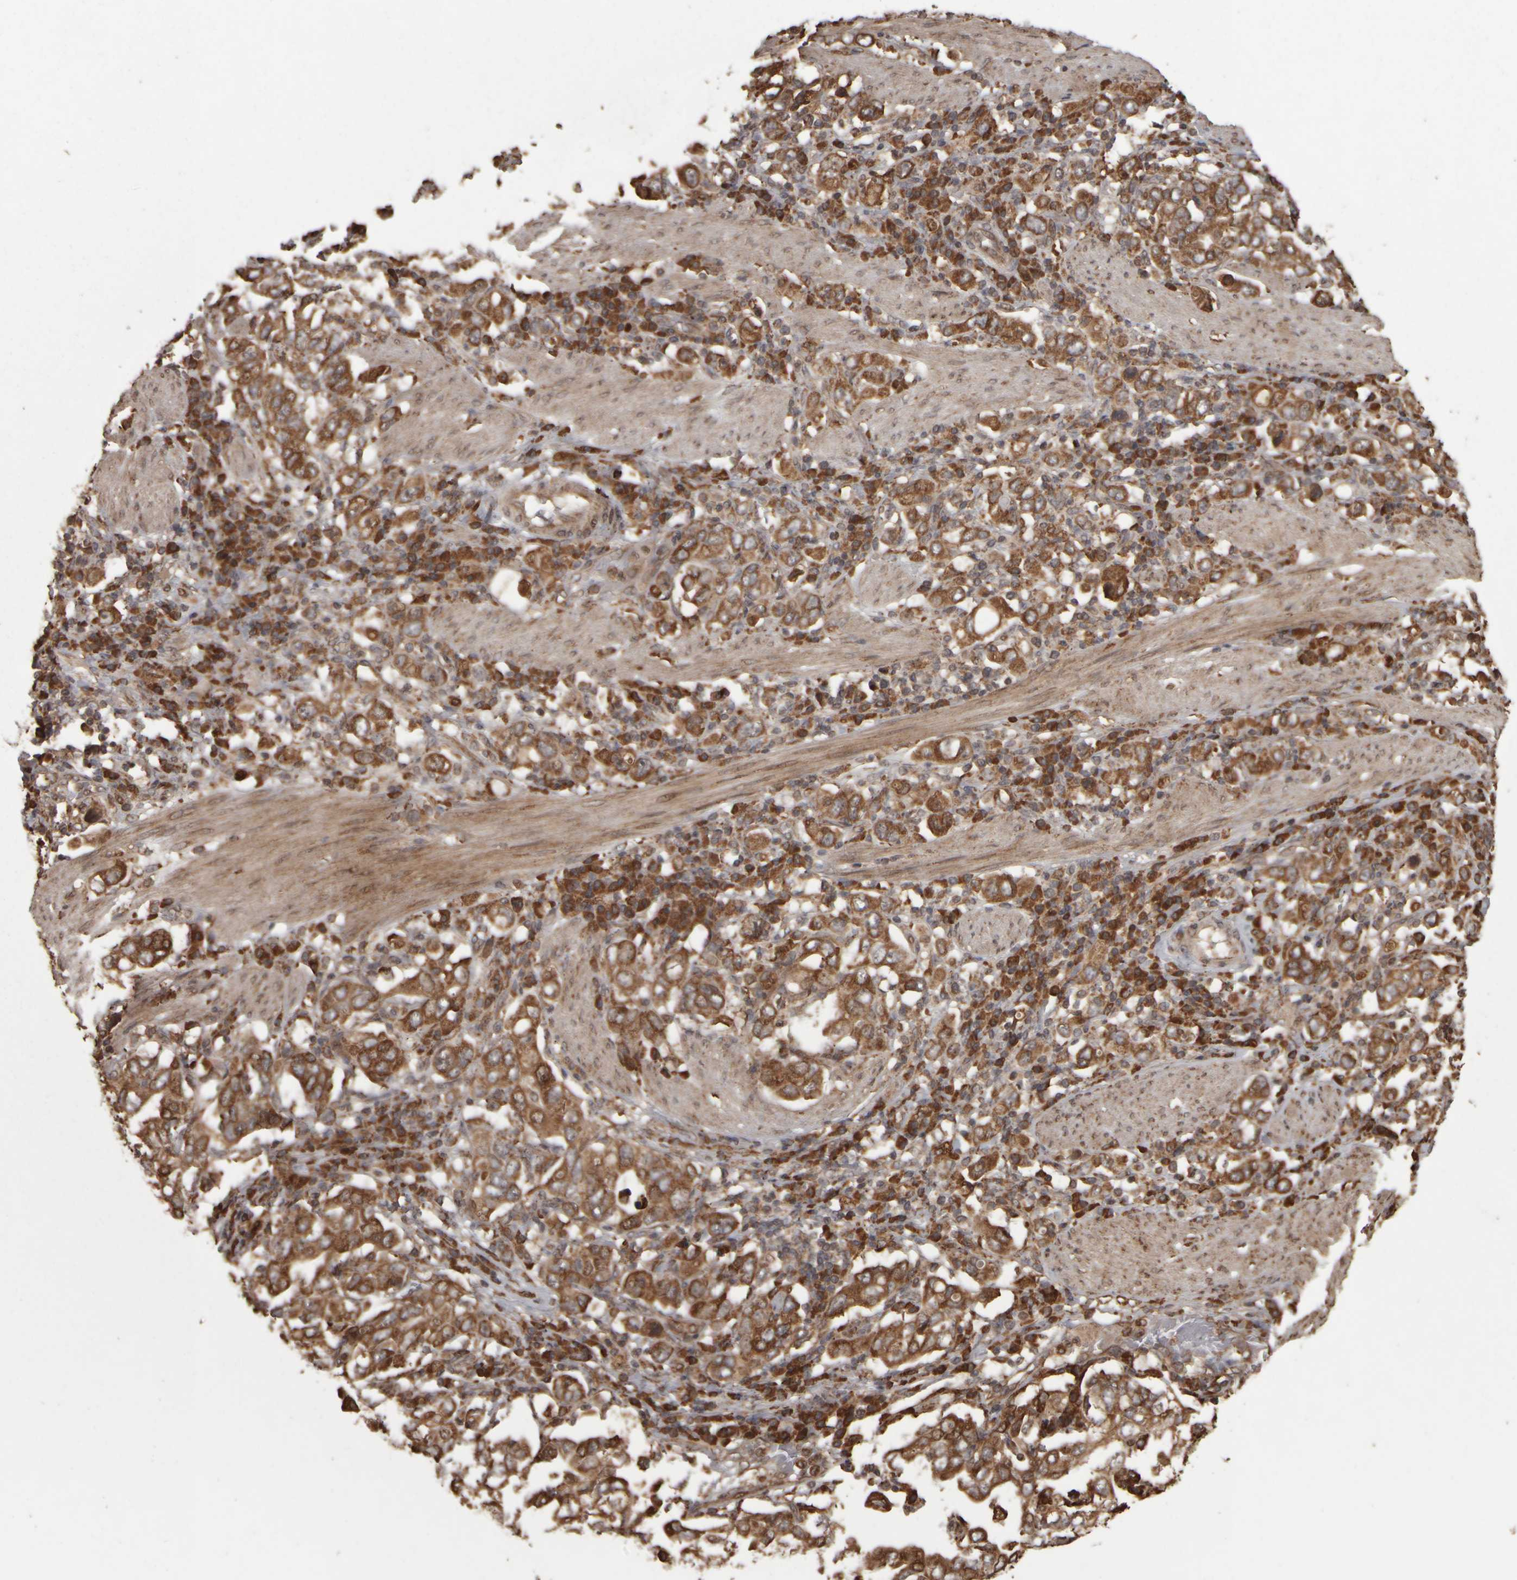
{"staining": {"intensity": "strong", "quantity": ">75%", "location": "cytoplasmic/membranous"}, "tissue": "stomach cancer", "cell_type": "Tumor cells", "image_type": "cancer", "snomed": [{"axis": "morphology", "description": "Adenocarcinoma, NOS"}, {"axis": "topography", "description": "Stomach, upper"}], "caption": "Protein expression analysis of human stomach adenocarcinoma reveals strong cytoplasmic/membranous staining in about >75% of tumor cells.", "gene": "AGBL3", "patient": {"sex": "male", "age": 62}}